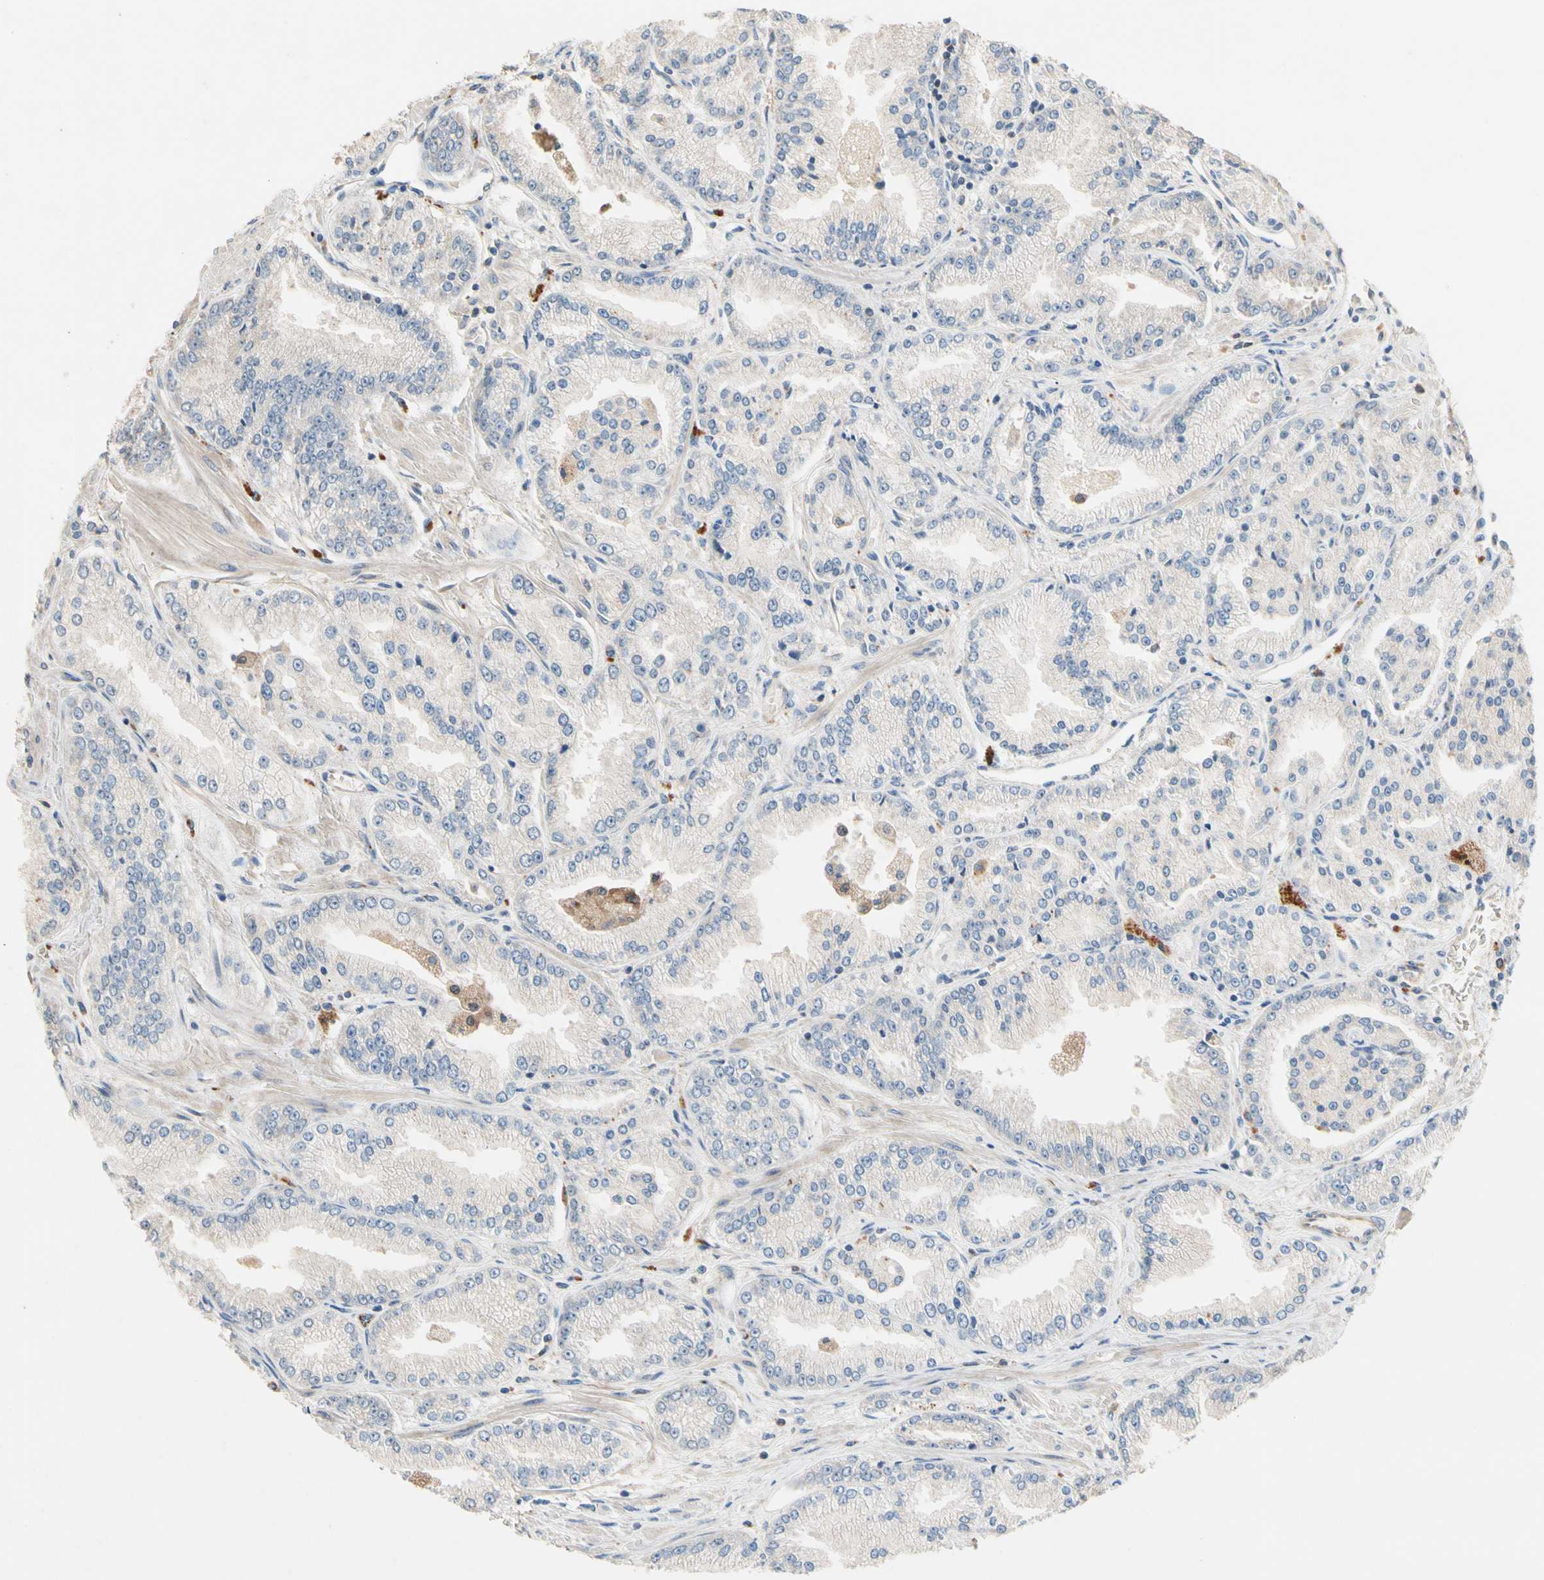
{"staining": {"intensity": "negative", "quantity": "none", "location": "none"}, "tissue": "prostate cancer", "cell_type": "Tumor cells", "image_type": "cancer", "snomed": [{"axis": "morphology", "description": "Adenocarcinoma, High grade"}, {"axis": "topography", "description": "Prostate"}], "caption": "The photomicrograph displays no significant positivity in tumor cells of prostate adenocarcinoma (high-grade).", "gene": "FGD6", "patient": {"sex": "male", "age": 61}}